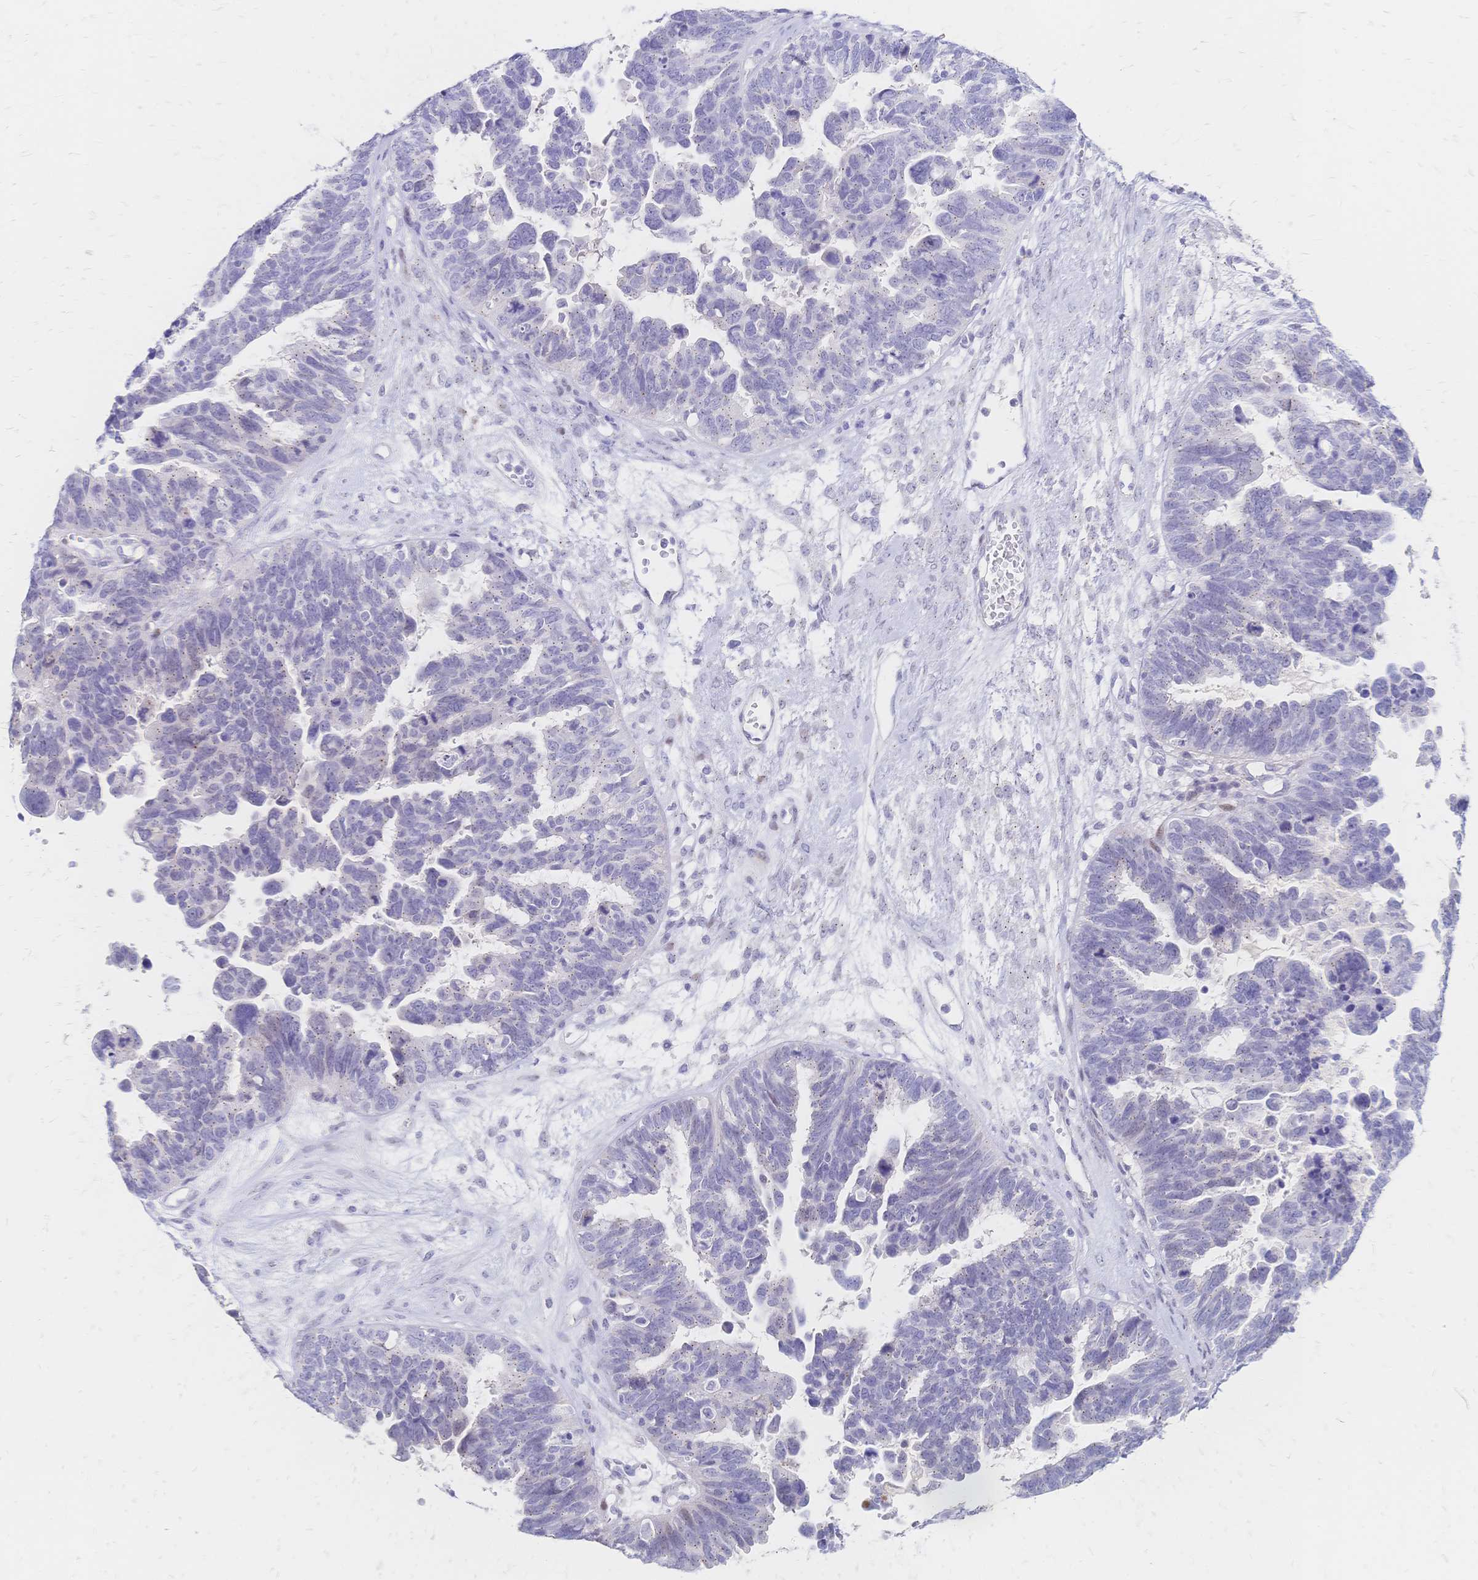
{"staining": {"intensity": "negative", "quantity": "none", "location": "none"}, "tissue": "ovarian cancer", "cell_type": "Tumor cells", "image_type": "cancer", "snomed": [{"axis": "morphology", "description": "Cystadenocarcinoma, serous, NOS"}, {"axis": "topography", "description": "Ovary"}], "caption": "Immunohistochemistry (IHC) image of ovarian serous cystadenocarcinoma stained for a protein (brown), which reveals no expression in tumor cells. (DAB immunohistochemistry (IHC) with hematoxylin counter stain).", "gene": "PSORS1C2", "patient": {"sex": "female", "age": 60}}